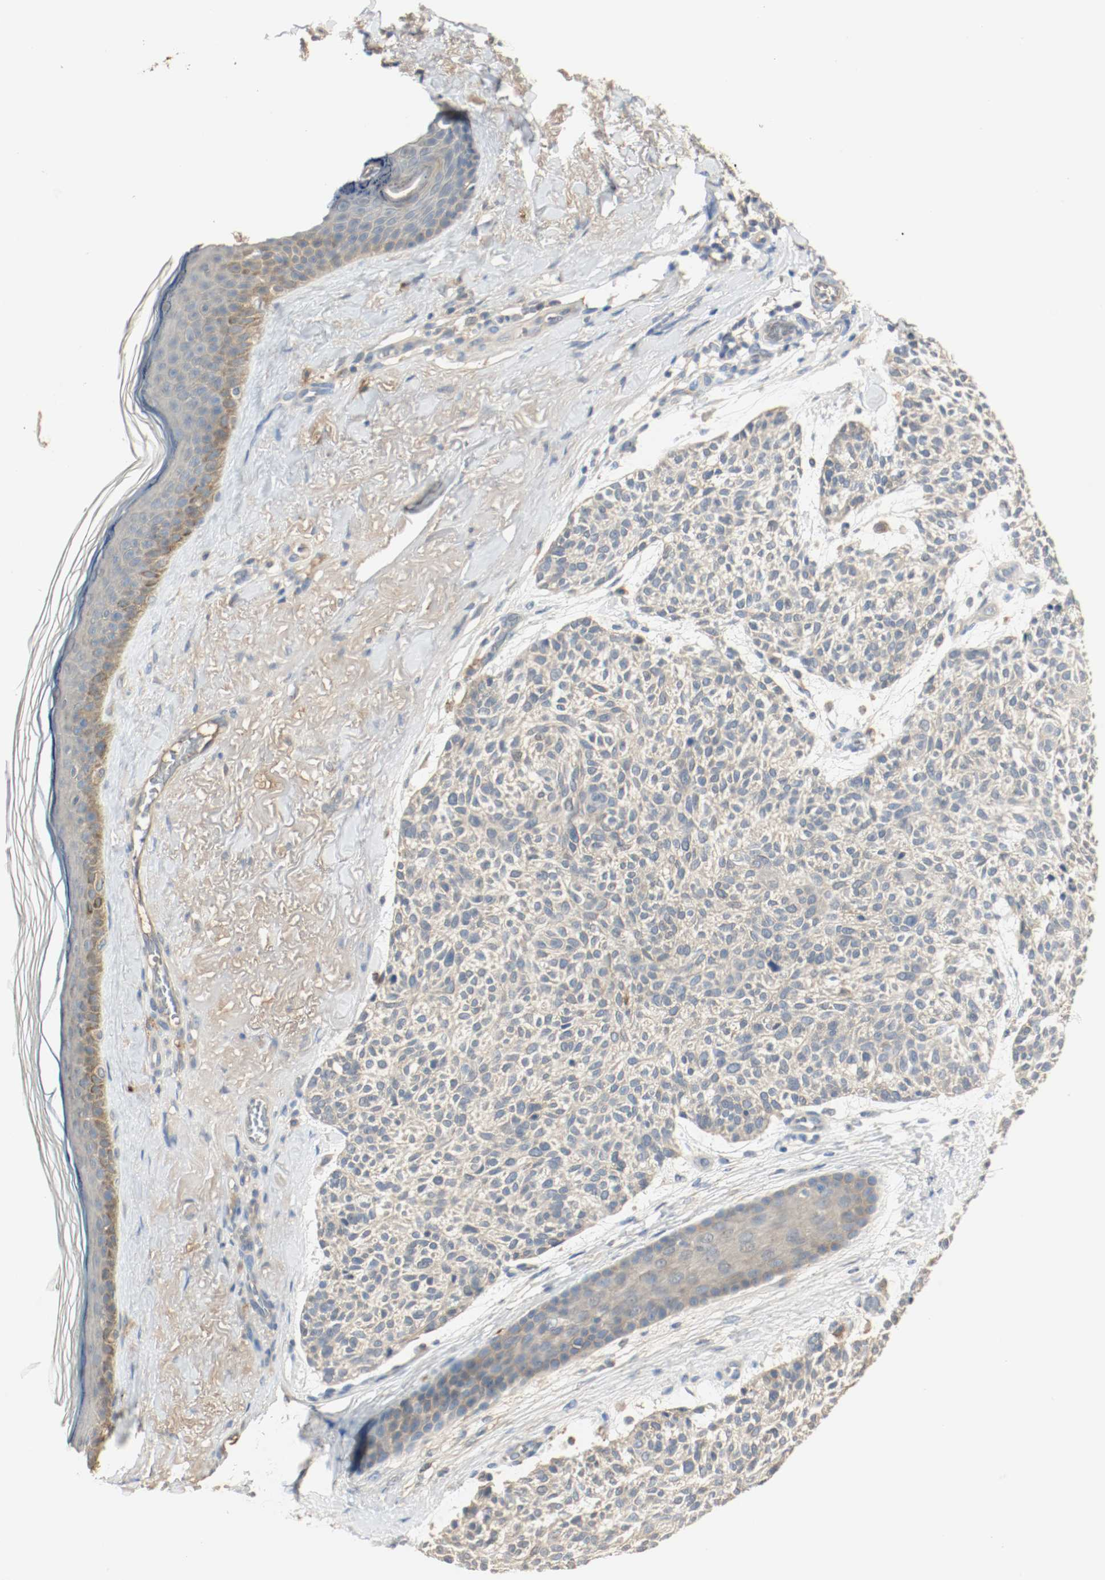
{"staining": {"intensity": "weak", "quantity": ">75%", "location": "cytoplasmic/membranous"}, "tissue": "skin cancer", "cell_type": "Tumor cells", "image_type": "cancer", "snomed": [{"axis": "morphology", "description": "Normal tissue, NOS"}, {"axis": "morphology", "description": "Basal cell carcinoma"}, {"axis": "topography", "description": "Skin"}], "caption": "Immunohistochemical staining of human skin basal cell carcinoma demonstrates low levels of weak cytoplasmic/membranous positivity in approximately >75% of tumor cells. The staining was performed using DAB (3,3'-diaminobenzidine) to visualize the protein expression in brown, while the nuclei were stained in blue with hematoxylin (Magnification: 20x).", "gene": "MELTF", "patient": {"sex": "female", "age": 70}}